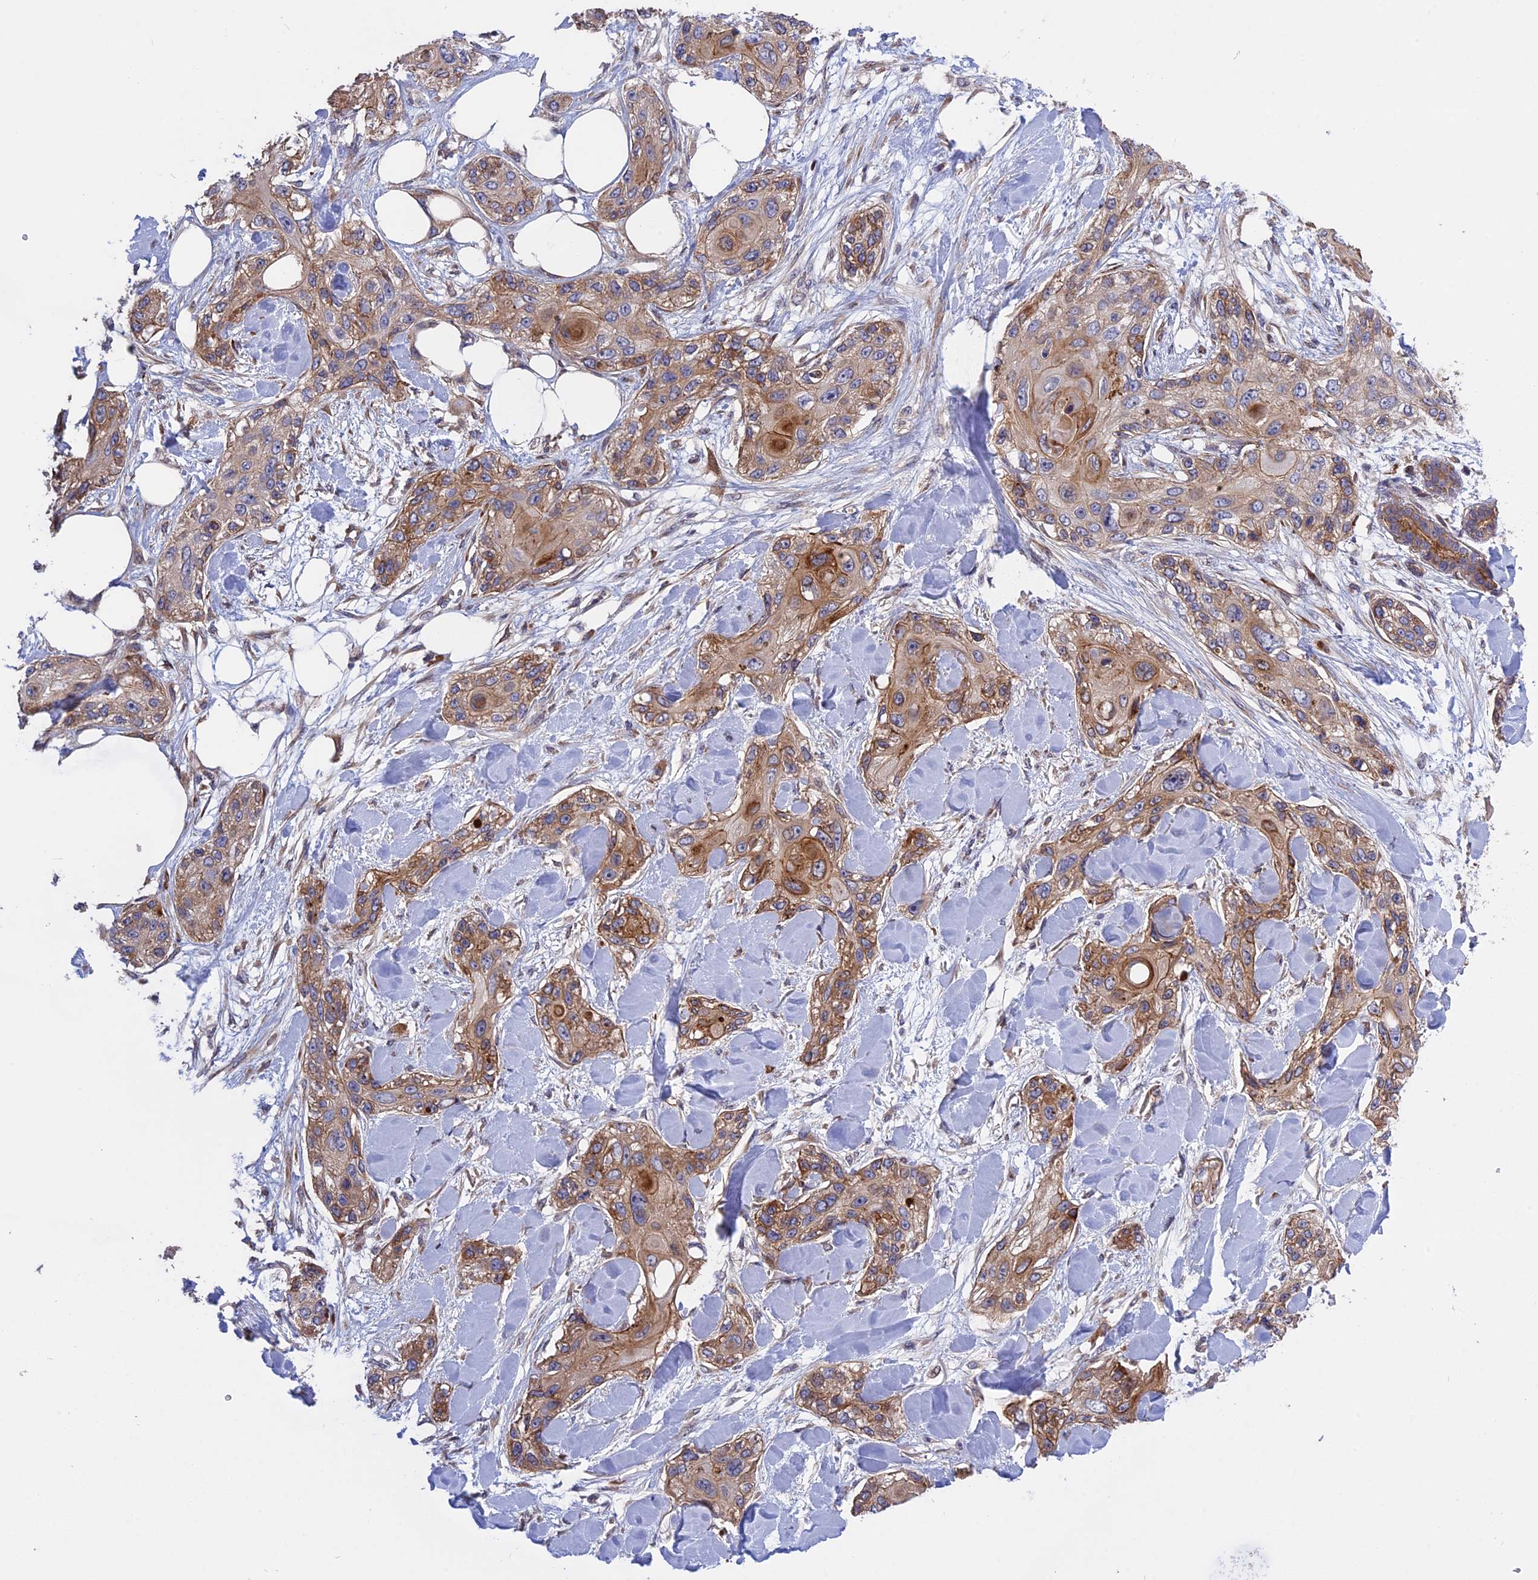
{"staining": {"intensity": "moderate", "quantity": "25%-75%", "location": "cytoplasmic/membranous"}, "tissue": "skin cancer", "cell_type": "Tumor cells", "image_type": "cancer", "snomed": [{"axis": "morphology", "description": "Normal tissue, NOS"}, {"axis": "morphology", "description": "Squamous cell carcinoma, NOS"}, {"axis": "topography", "description": "Skin"}], "caption": "Skin cancer tissue demonstrates moderate cytoplasmic/membranous staining in about 25%-75% of tumor cells, visualized by immunohistochemistry.", "gene": "DDX60L", "patient": {"sex": "male", "age": 72}}